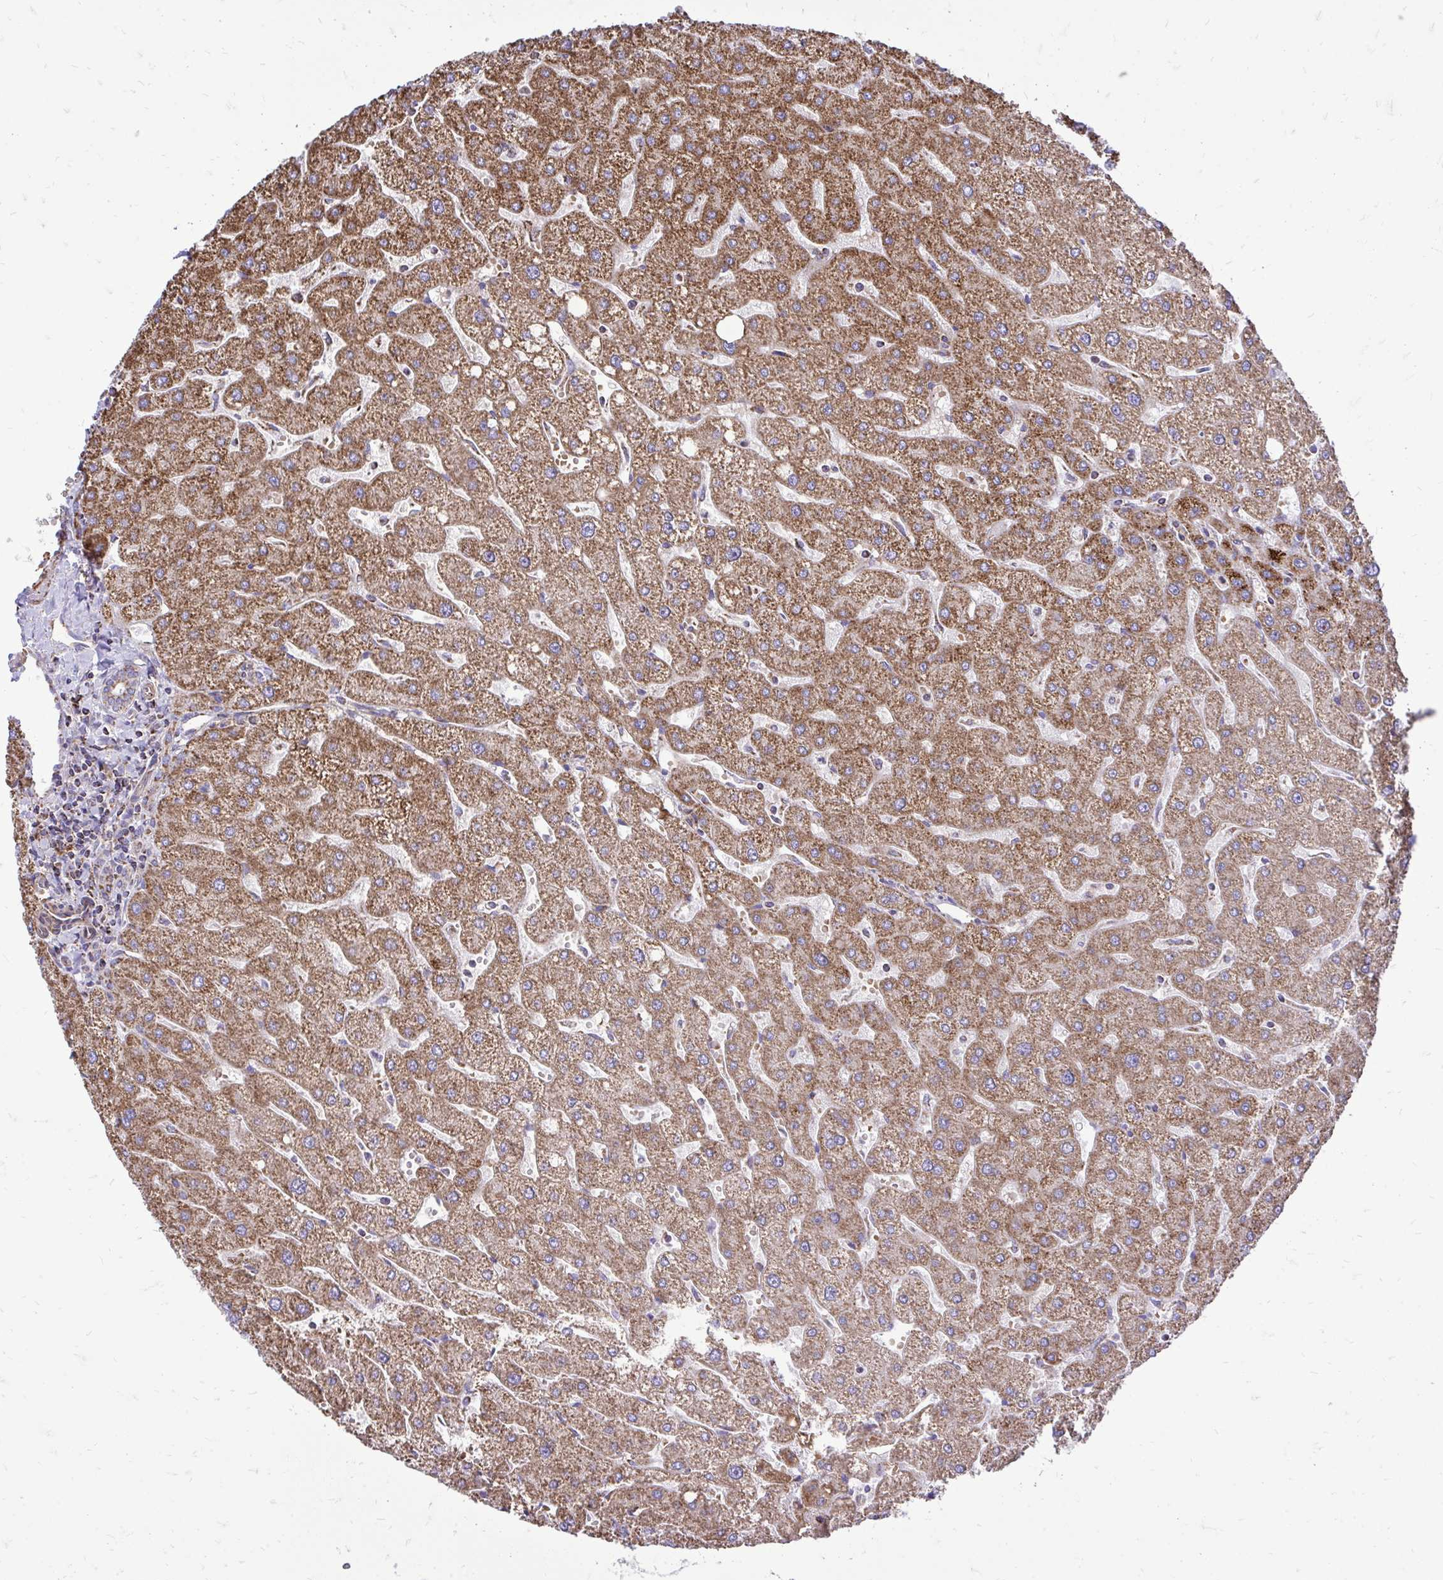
{"staining": {"intensity": "moderate", "quantity": ">75%", "location": "cytoplasmic/membranous"}, "tissue": "liver", "cell_type": "Cholangiocytes", "image_type": "normal", "snomed": [{"axis": "morphology", "description": "Normal tissue, NOS"}, {"axis": "topography", "description": "Liver"}], "caption": "Immunohistochemical staining of unremarkable liver displays medium levels of moderate cytoplasmic/membranous expression in about >75% of cholangiocytes. Nuclei are stained in blue.", "gene": "UBE2C", "patient": {"sex": "male", "age": 67}}